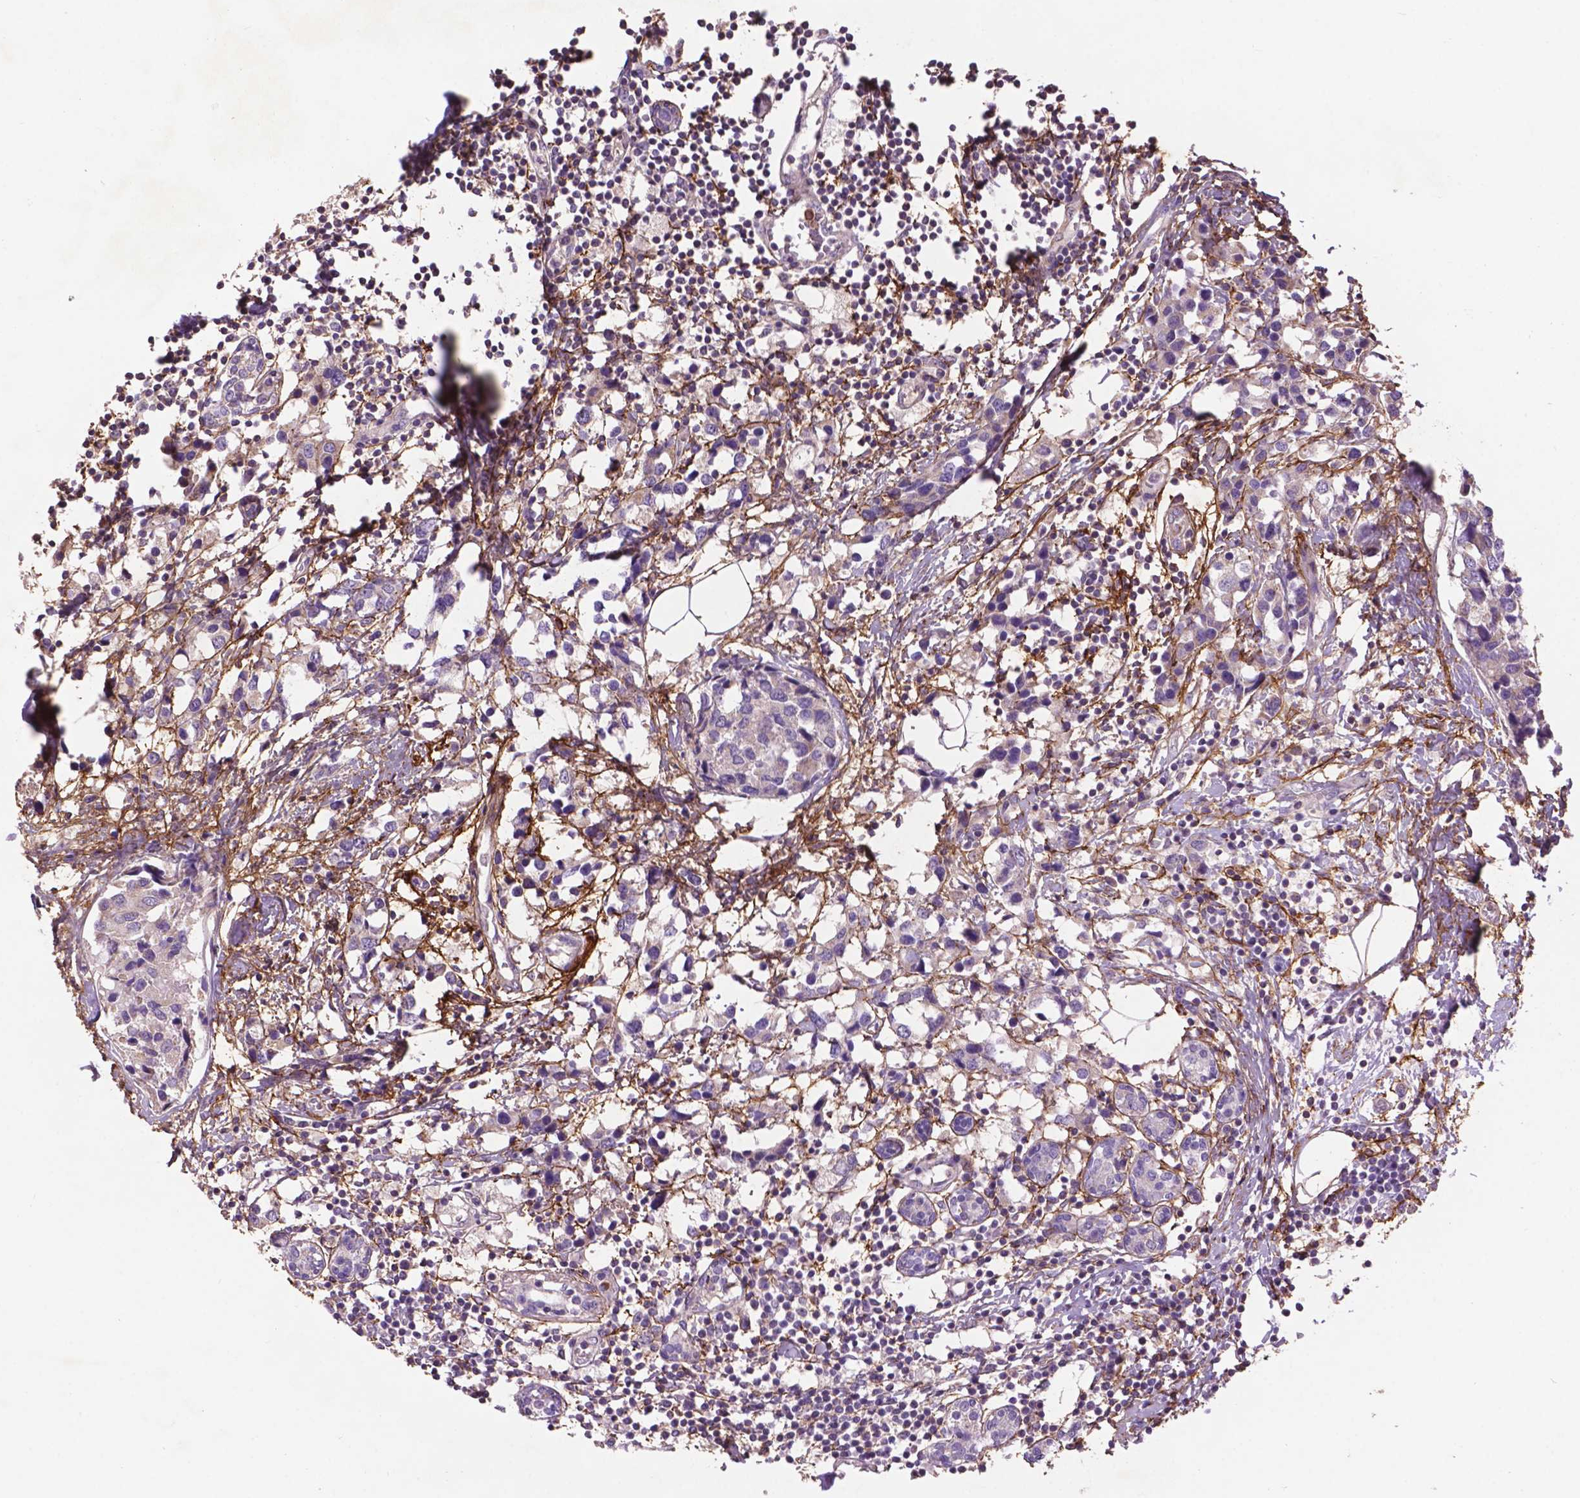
{"staining": {"intensity": "negative", "quantity": "none", "location": "none"}, "tissue": "breast cancer", "cell_type": "Tumor cells", "image_type": "cancer", "snomed": [{"axis": "morphology", "description": "Lobular carcinoma"}, {"axis": "topography", "description": "Breast"}], "caption": "A histopathology image of lobular carcinoma (breast) stained for a protein demonstrates no brown staining in tumor cells.", "gene": "LRRC3C", "patient": {"sex": "female", "age": 59}}